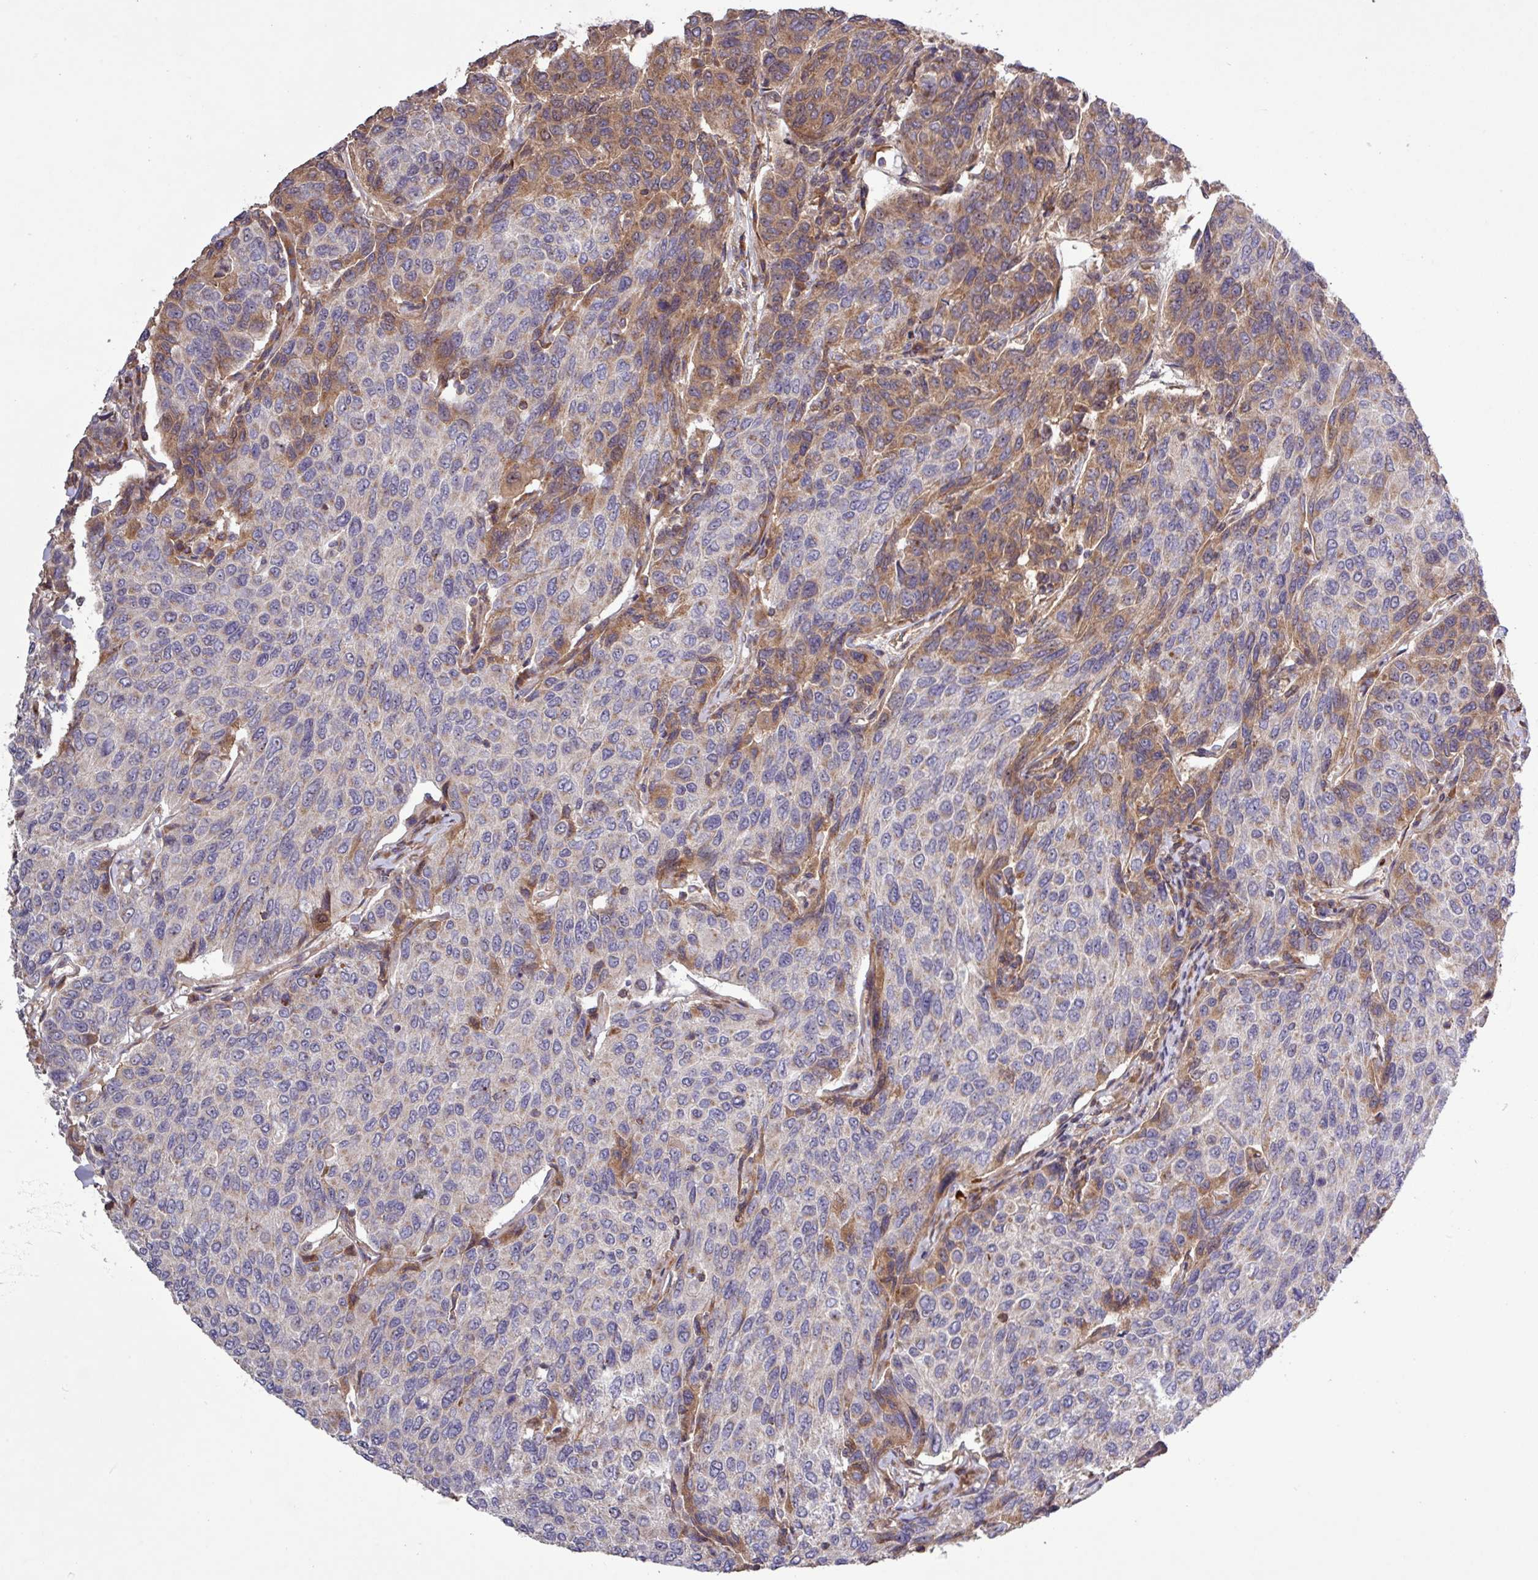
{"staining": {"intensity": "moderate", "quantity": "<25%", "location": "cytoplasmic/membranous"}, "tissue": "breast cancer", "cell_type": "Tumor cells", "image_type": "cancer", "snomed": [{"axis": "morphology", "description": "Duct carcinoma"}, {"axis": "topography", "description": "Breast"}], "caption": "Breast infiltrating ductal carcinoma stained with DAB immunohistochemistry (IHC) displays low levels of moderate cytoplasmic/membranous staining in approximately <25% of tumor cells. (Stains: DAB (3,3'-diaminobenzidine) in brown, nuclei in blue, Microscopy: brightfield microscopy at high magnification).", "gene": "TNFSF12", "patient": {"sex": "female", "age": 55}}